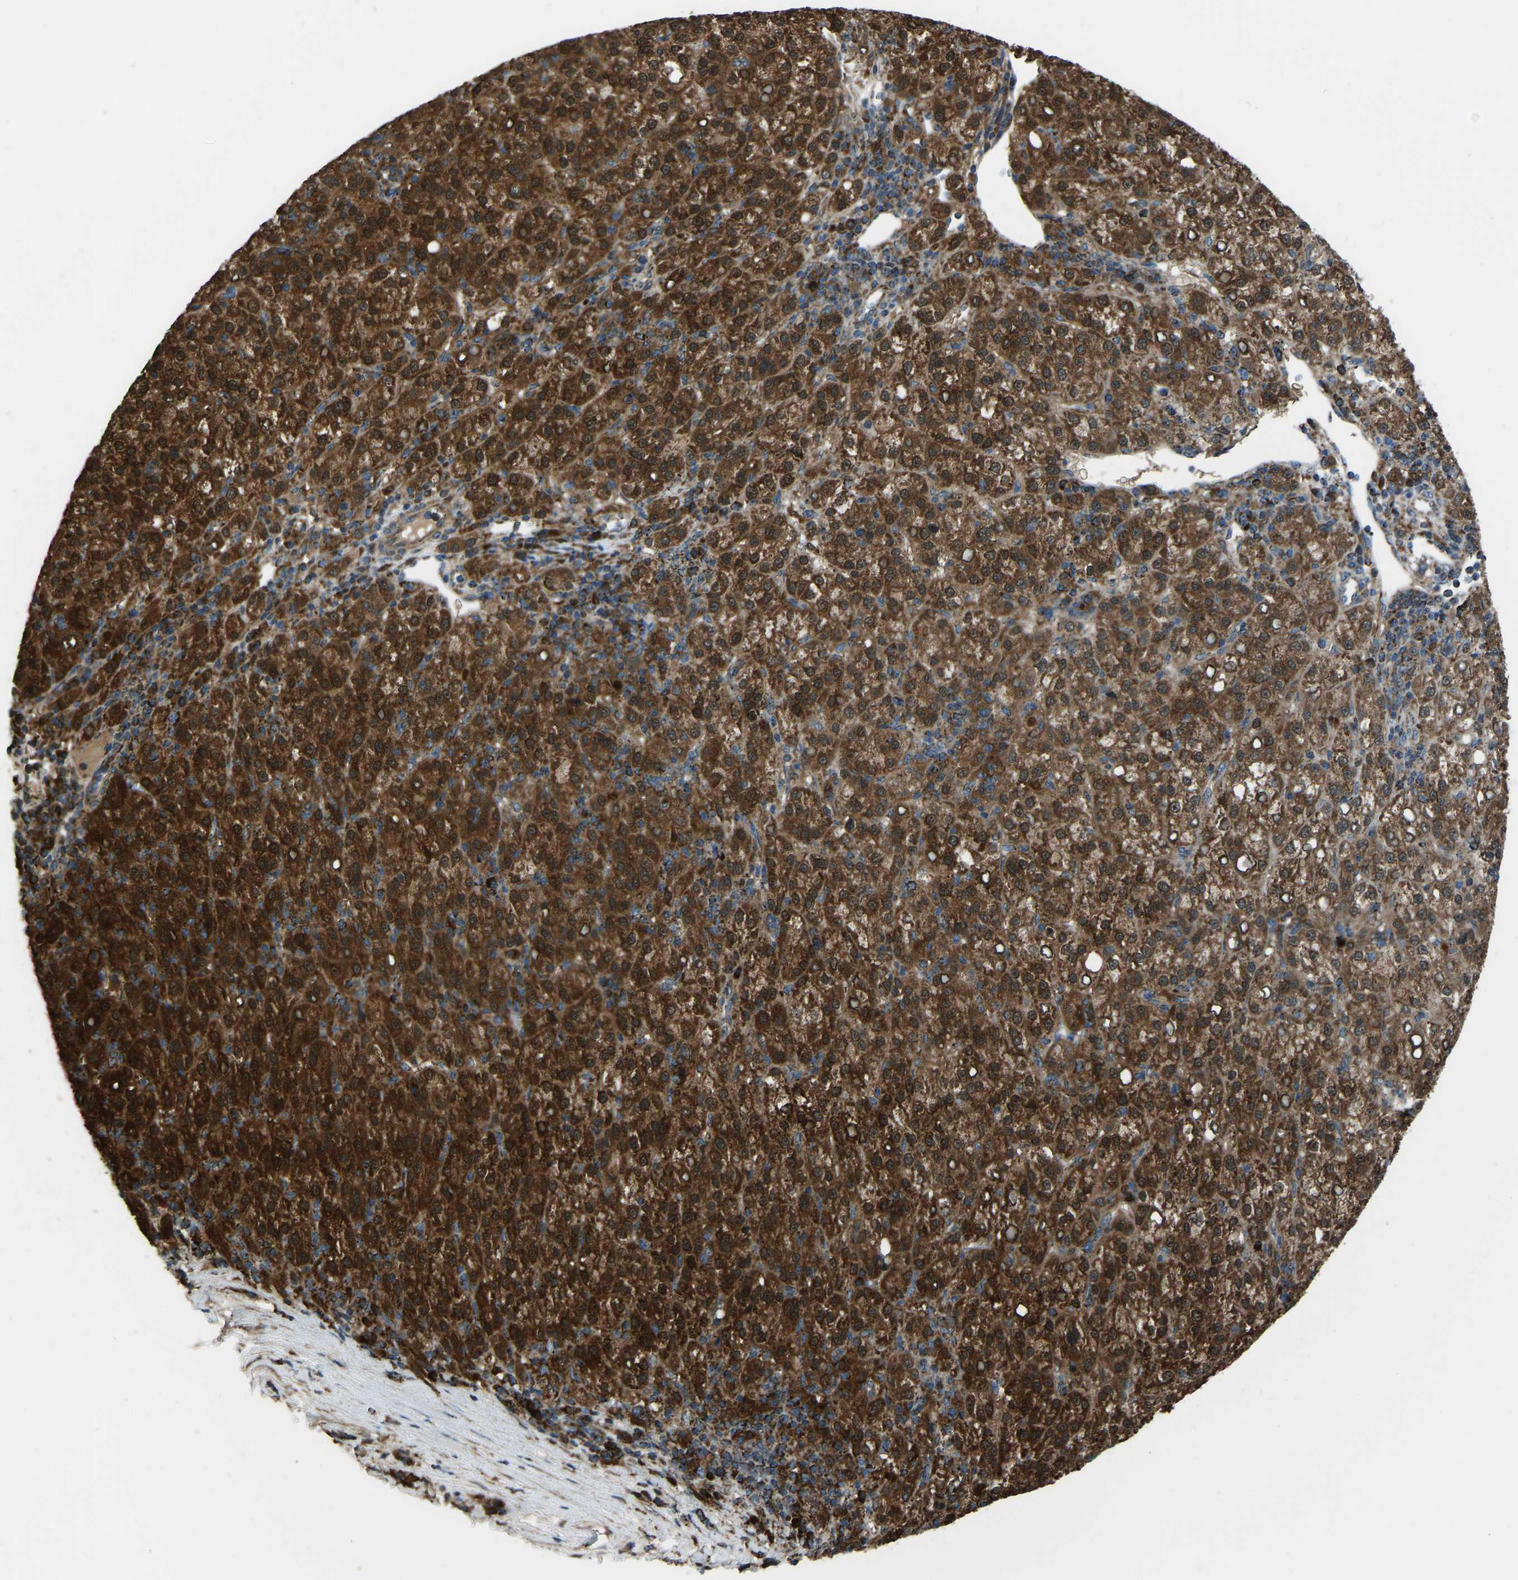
{"staining": {"intensity": "strong", "quantity": ">75%", "location": "cytoplasmic/membranous"}, "tissue": "liver cancer", "cell_type": "Tumor cells", "image_type": "cancer", "snomed": [{"axis": "morphology", "description": "Carcinoma, Hepatocellular, NOS"}, {"axis": "topography", "description": "Liver"}], "caption": "The micrograph reveals immunohistochemical staining of hepatocellular carcinoma (liver). There is strong cytoplasmic/membranous staining is seen in about >75% of tumor cells.", "gene": "AKR1A1", "patient": {"sex": "female", "age": 58}}